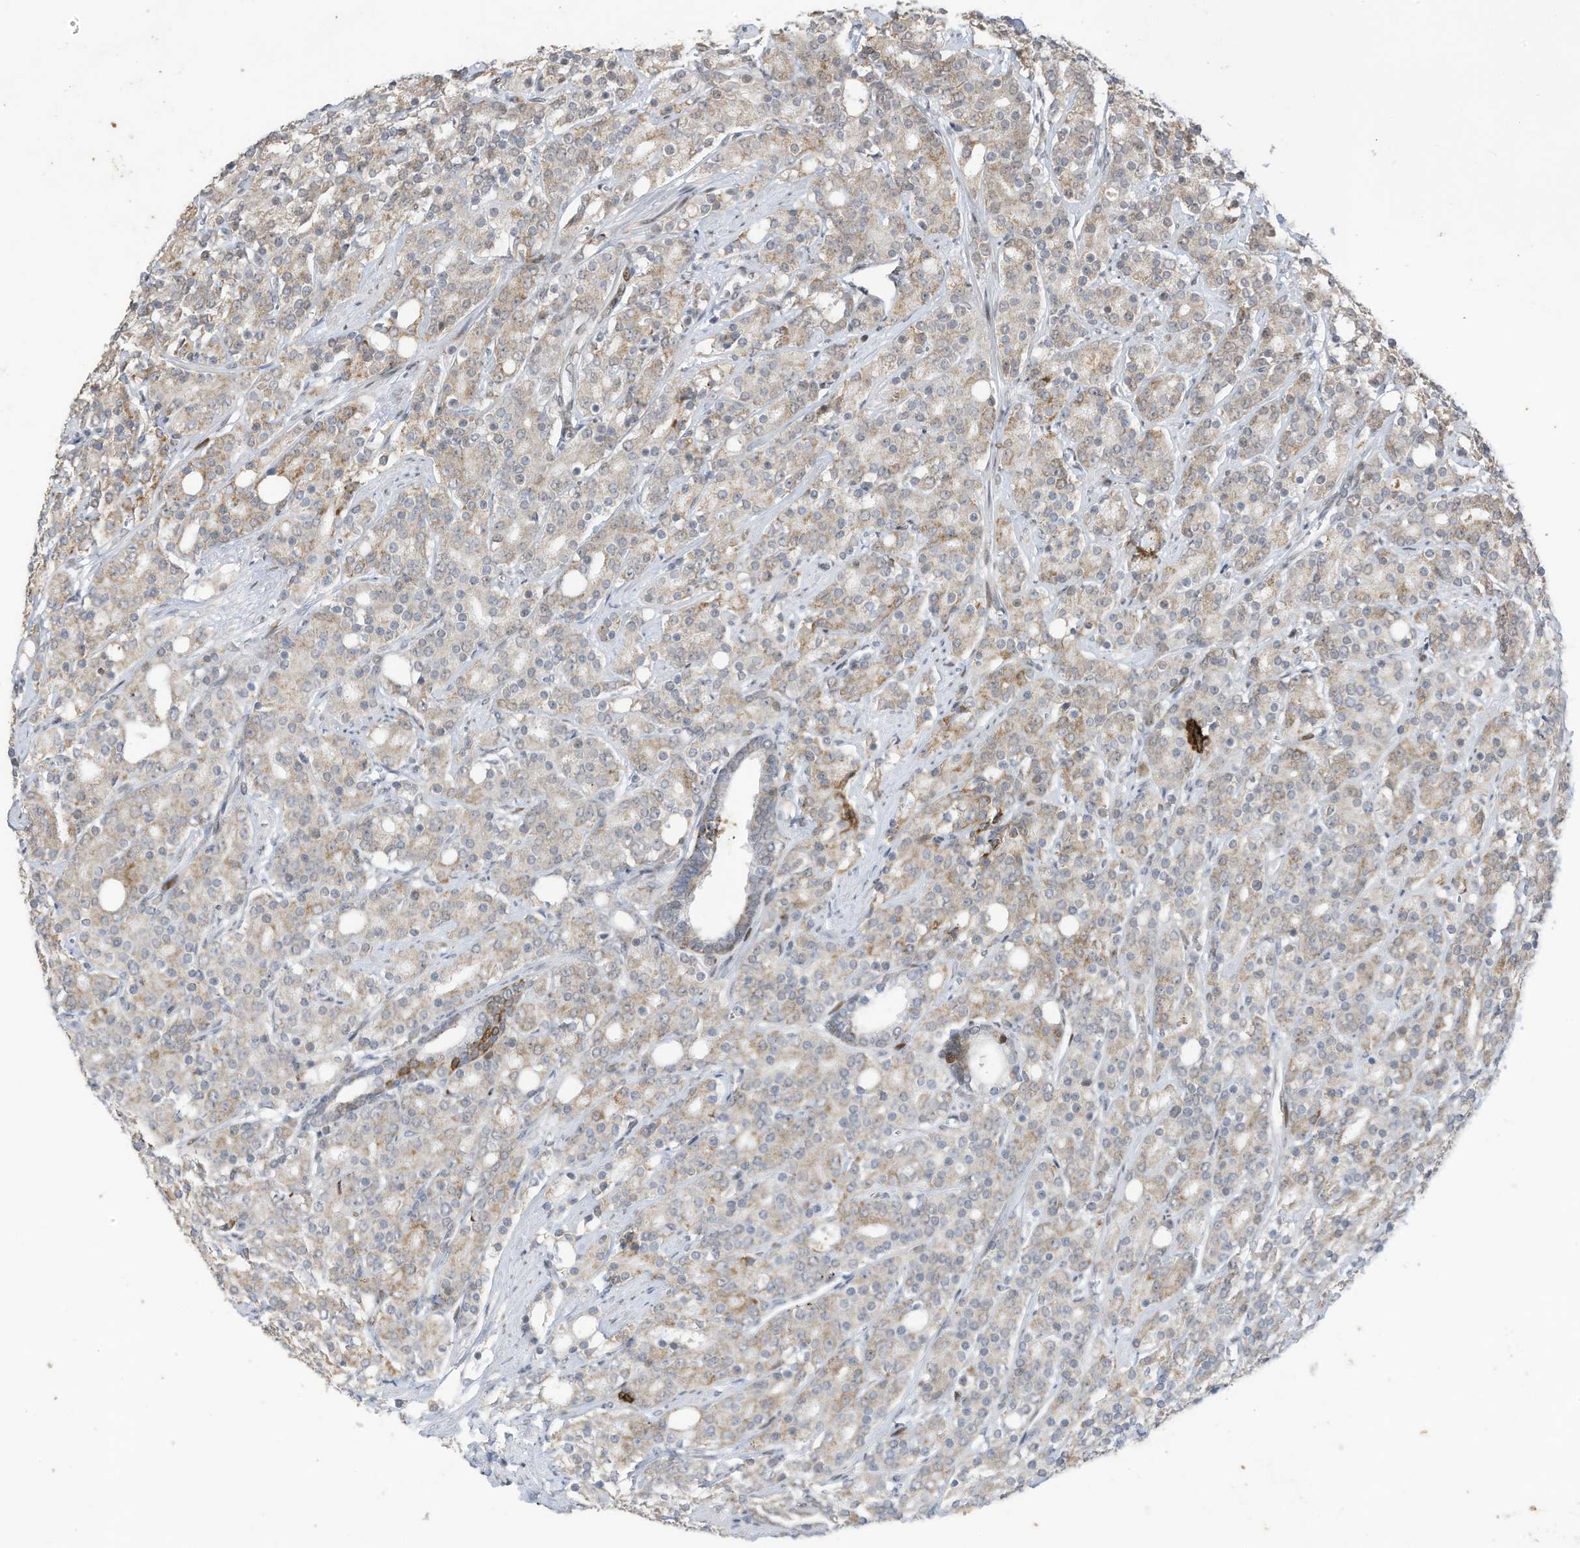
{"staining": {"intensity": "strong", "quantity": "<25%", "location": "cytoplasmic/membranous"}, "tissue": "prostate cancer", "cell_type": "Tumor cells", "image_type": "cancer", "snomed": [{"axis": "morphology", "description": "Adenocarcinoma, High grade"}, {"axis": "topography", "description": "Prostate"}], "caption": "Tumor cells demonstrate medium levels of strong cytoplasmic/membranous positivity in approximately <25% of cells in prostate high-grade adenocarcinoma. (Stains: DAB in brown, nuclei in blue, Microscopy: brightfield microscopy at high magnification).", "gene": "RABL3", "patient": {"sex": "male", "age": 62}}